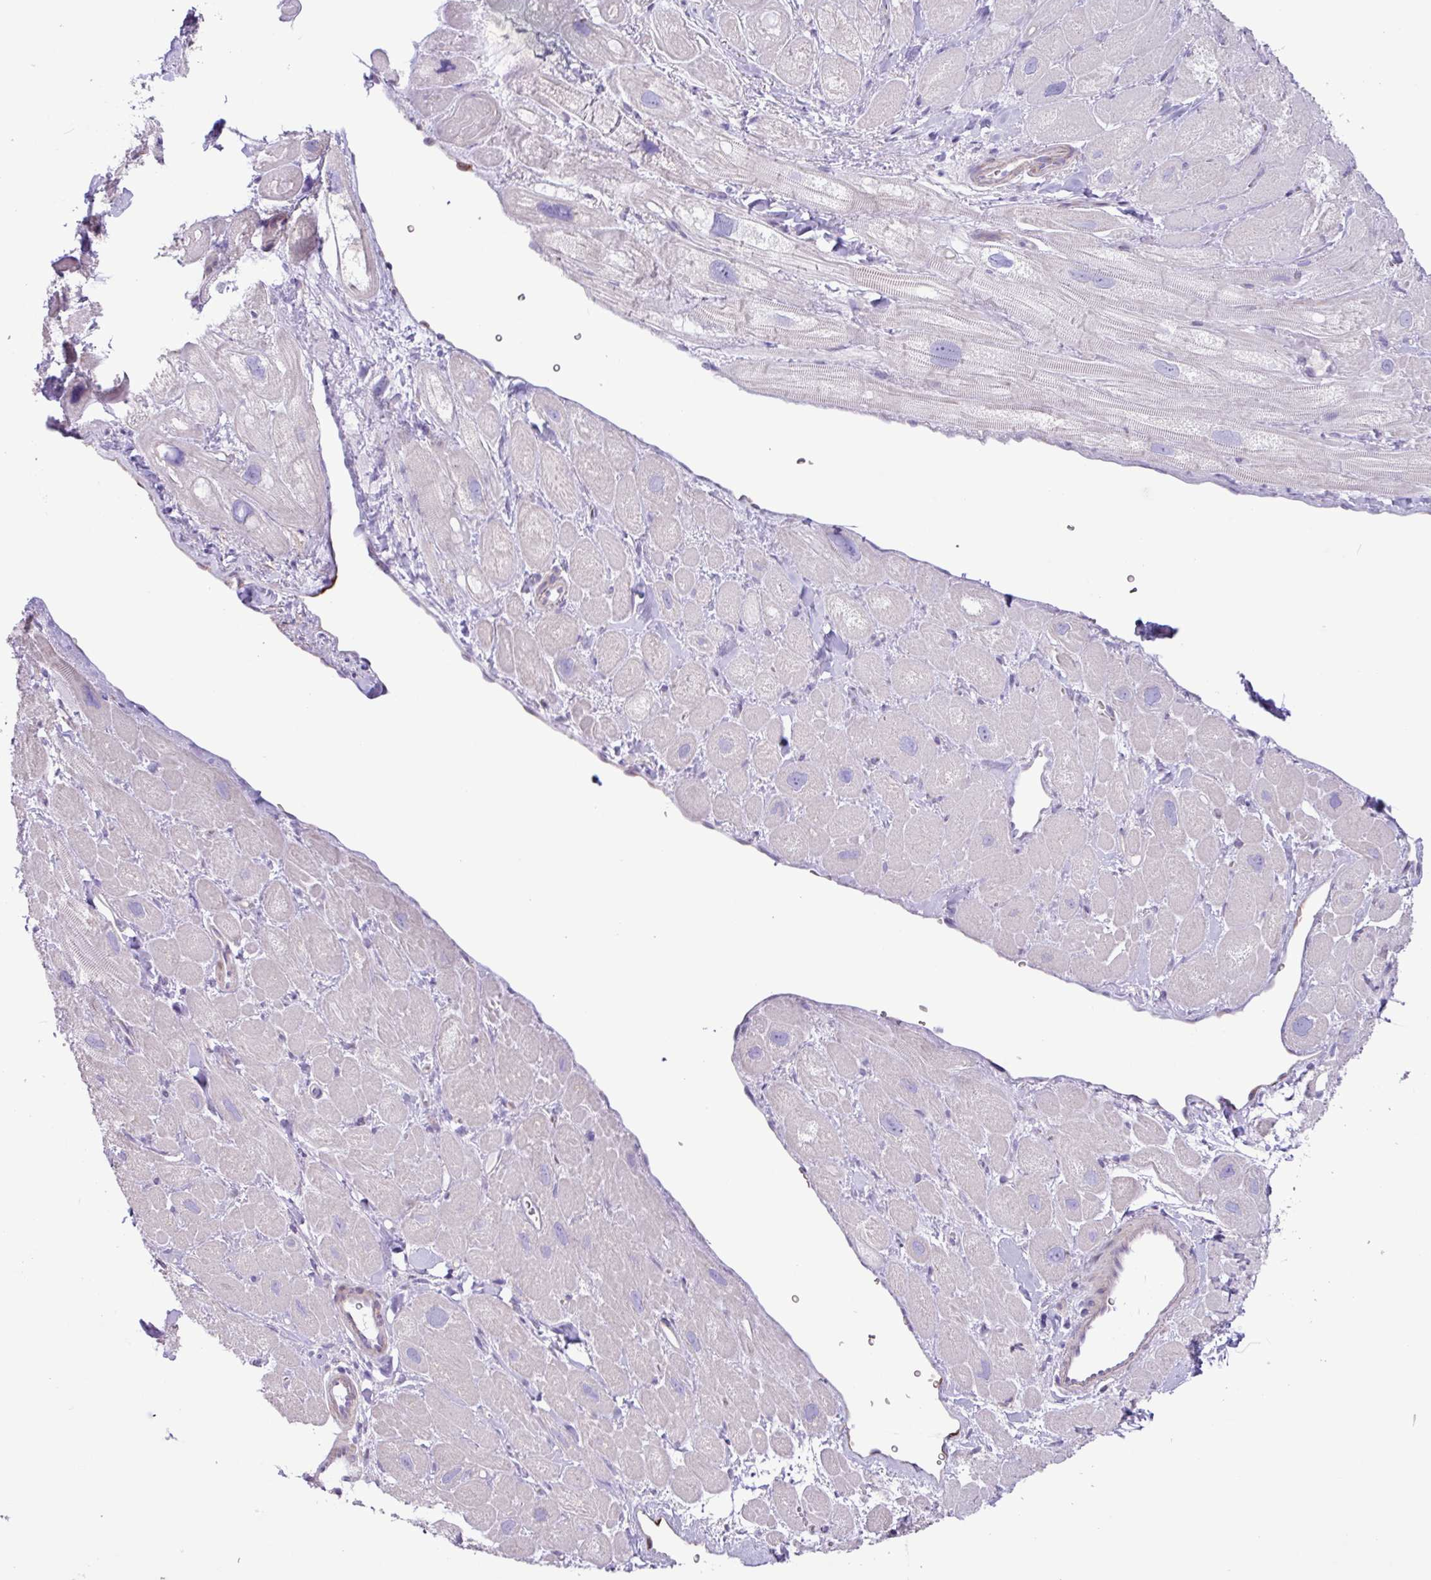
{"staining": {"intensity": "negative", "quantity": "none", "location": "none"}, "tissue": "heart muscle", "cell_type": "Cardiomyocytes", "image_type": "normal", "snomed": [{"axis": "morphology", "description": "Normal tissue, NOS"}, {"axis": "topography", "description": "Heart"}], "caption": "Protein analysis of normal heart muscle exhibits no significant positivity in cardiomyocytes. (DAB (3,3'-diaminobenzidine) immunohistochemistry (IHC) with hematoxylin counter stain).", "gene": "SLC38A1", "patient": {"sex": "male", "age": 49}}